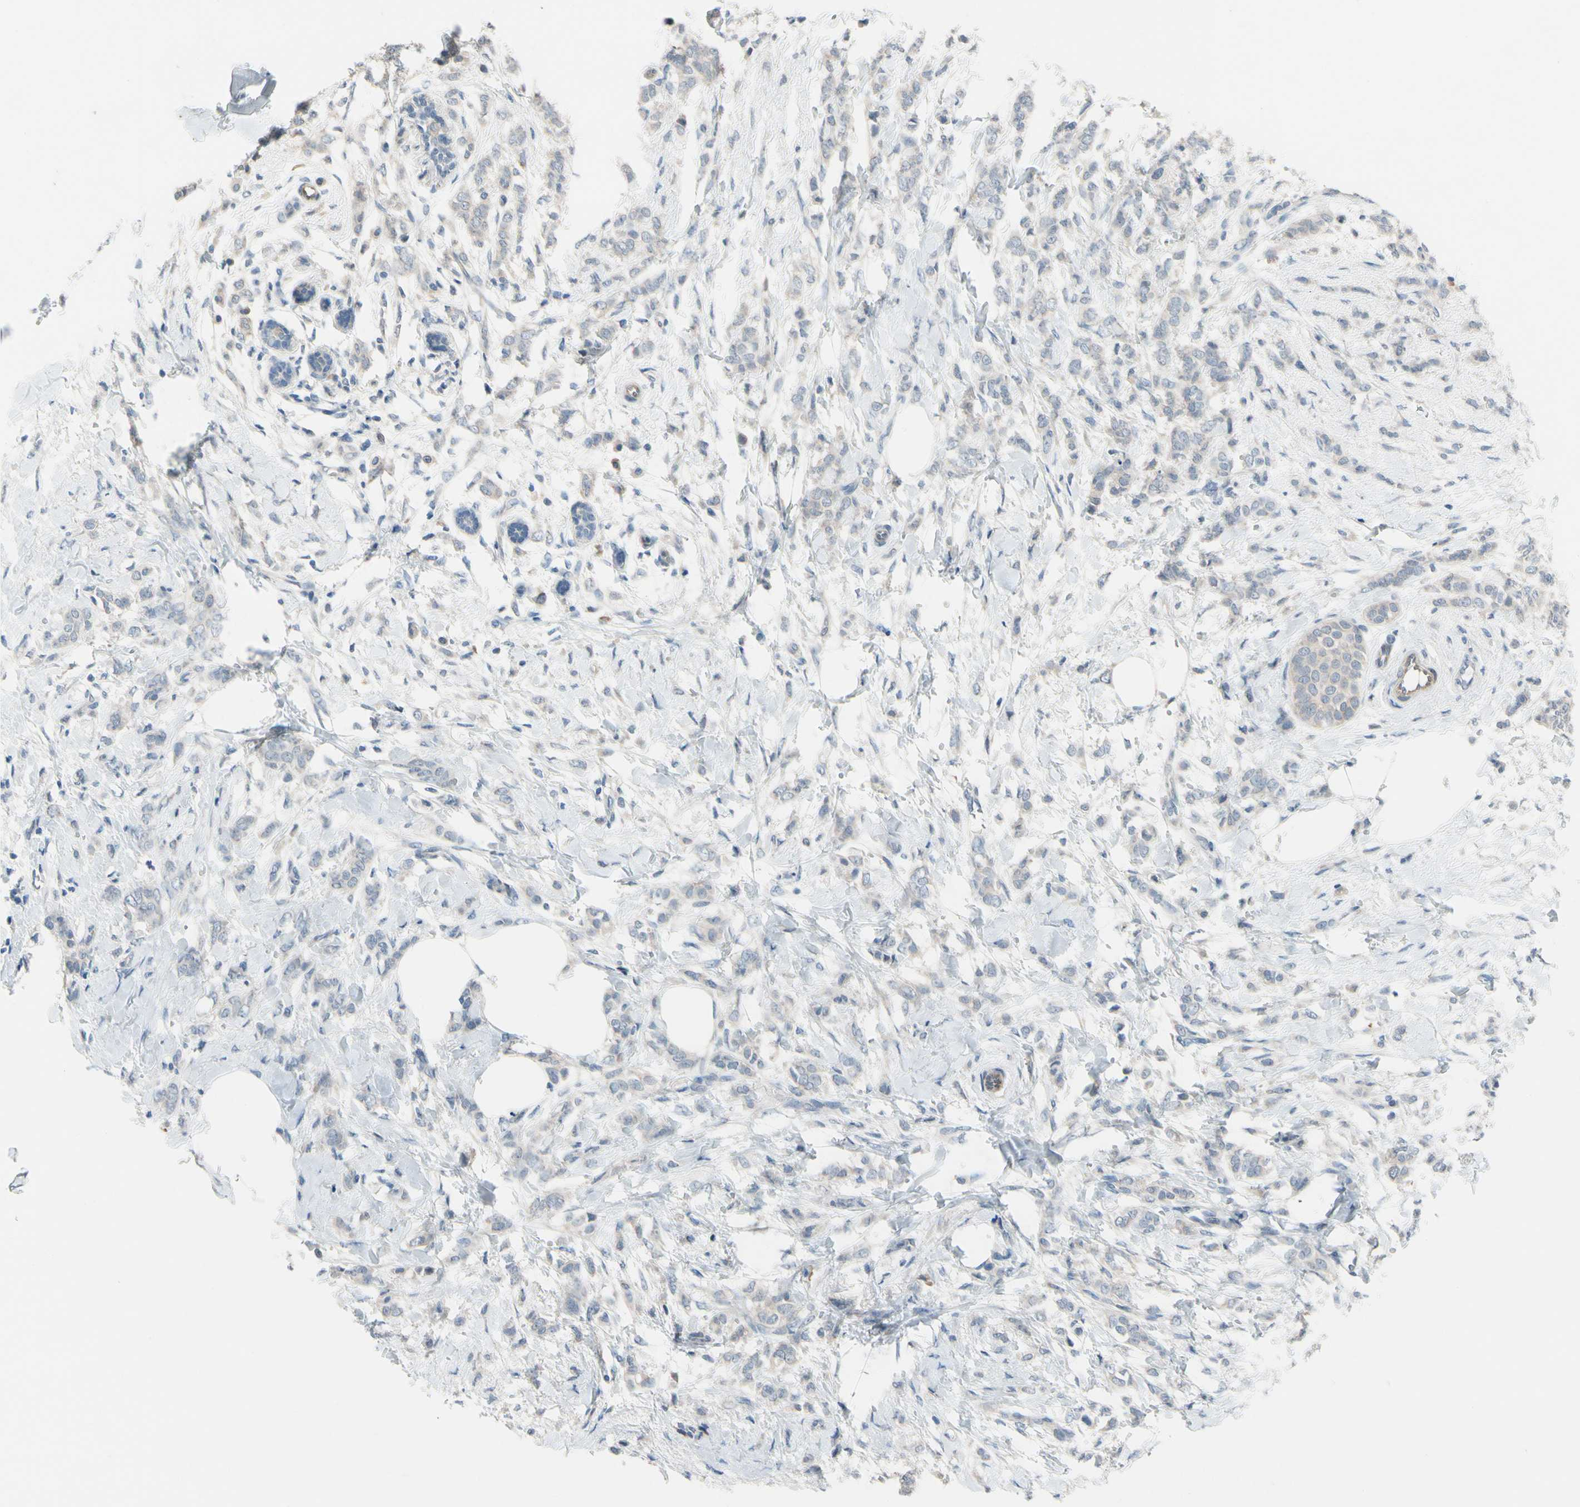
{"staining": {"intensity": "negative", "quantity": "none", "location": "none"}, "tissue": "breast cancer", "cell_type": "Tumor cells", "image_type": "cancer", "snomed": [{"axis": "morphology", "description": "Lobular carcinoma, in situ"}, {"axis": "morphology", "description": "Lobular carcinoma"}, {"axis": "topography", "description": "Breast"}], "caption": "Immunohistochemical staining of human breast lobular carcinoma in situ displays no significant expression in tumor cells.", "gene": "CFAP36", "patient": {"sex": "female", "age": 41}}